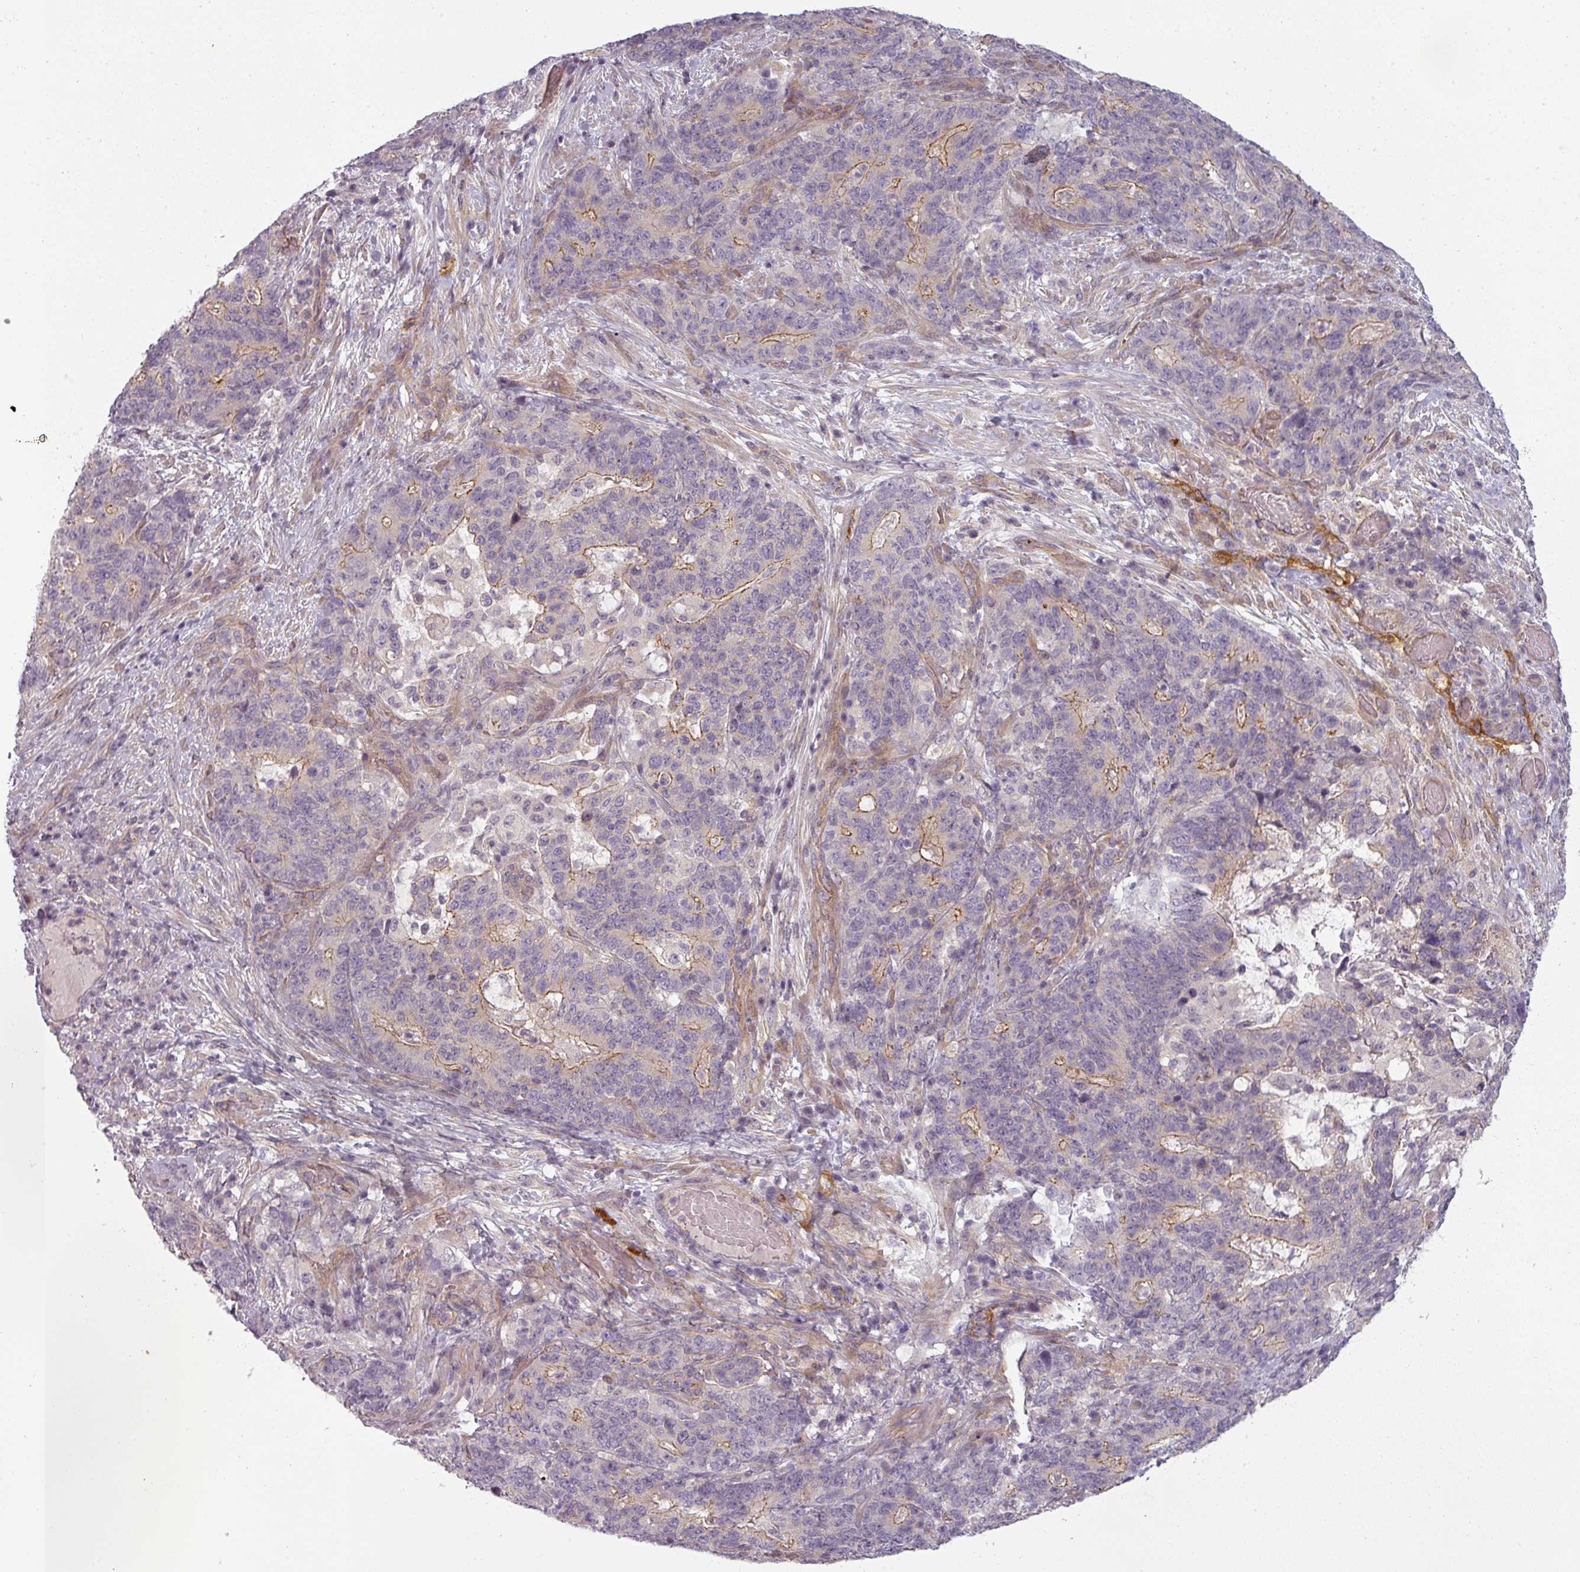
{"staining": {"intensity": "moderate", "quantity": "25%-75%", "location": "cytoplasmic/membranous"}, "tissue": "stomach cancer", "cell_type": "Tumor cells", "image_type": "cancer", "snomed": [{"axis": "morphology", "description": "Normal tissue, NOS"}, {"axis": "morphology", "description": "Adenocarcinoma, NOS"}, {"axis": "topography", "description": "Stomach"}], "caption": "A brown stain highlights moderate cytoplasmic/membranous expression of a protein in human stomach adenocarcinoma tumor cells.", "gene": "SLC16A9", "patient": {"sex": "female", "age": 64}}